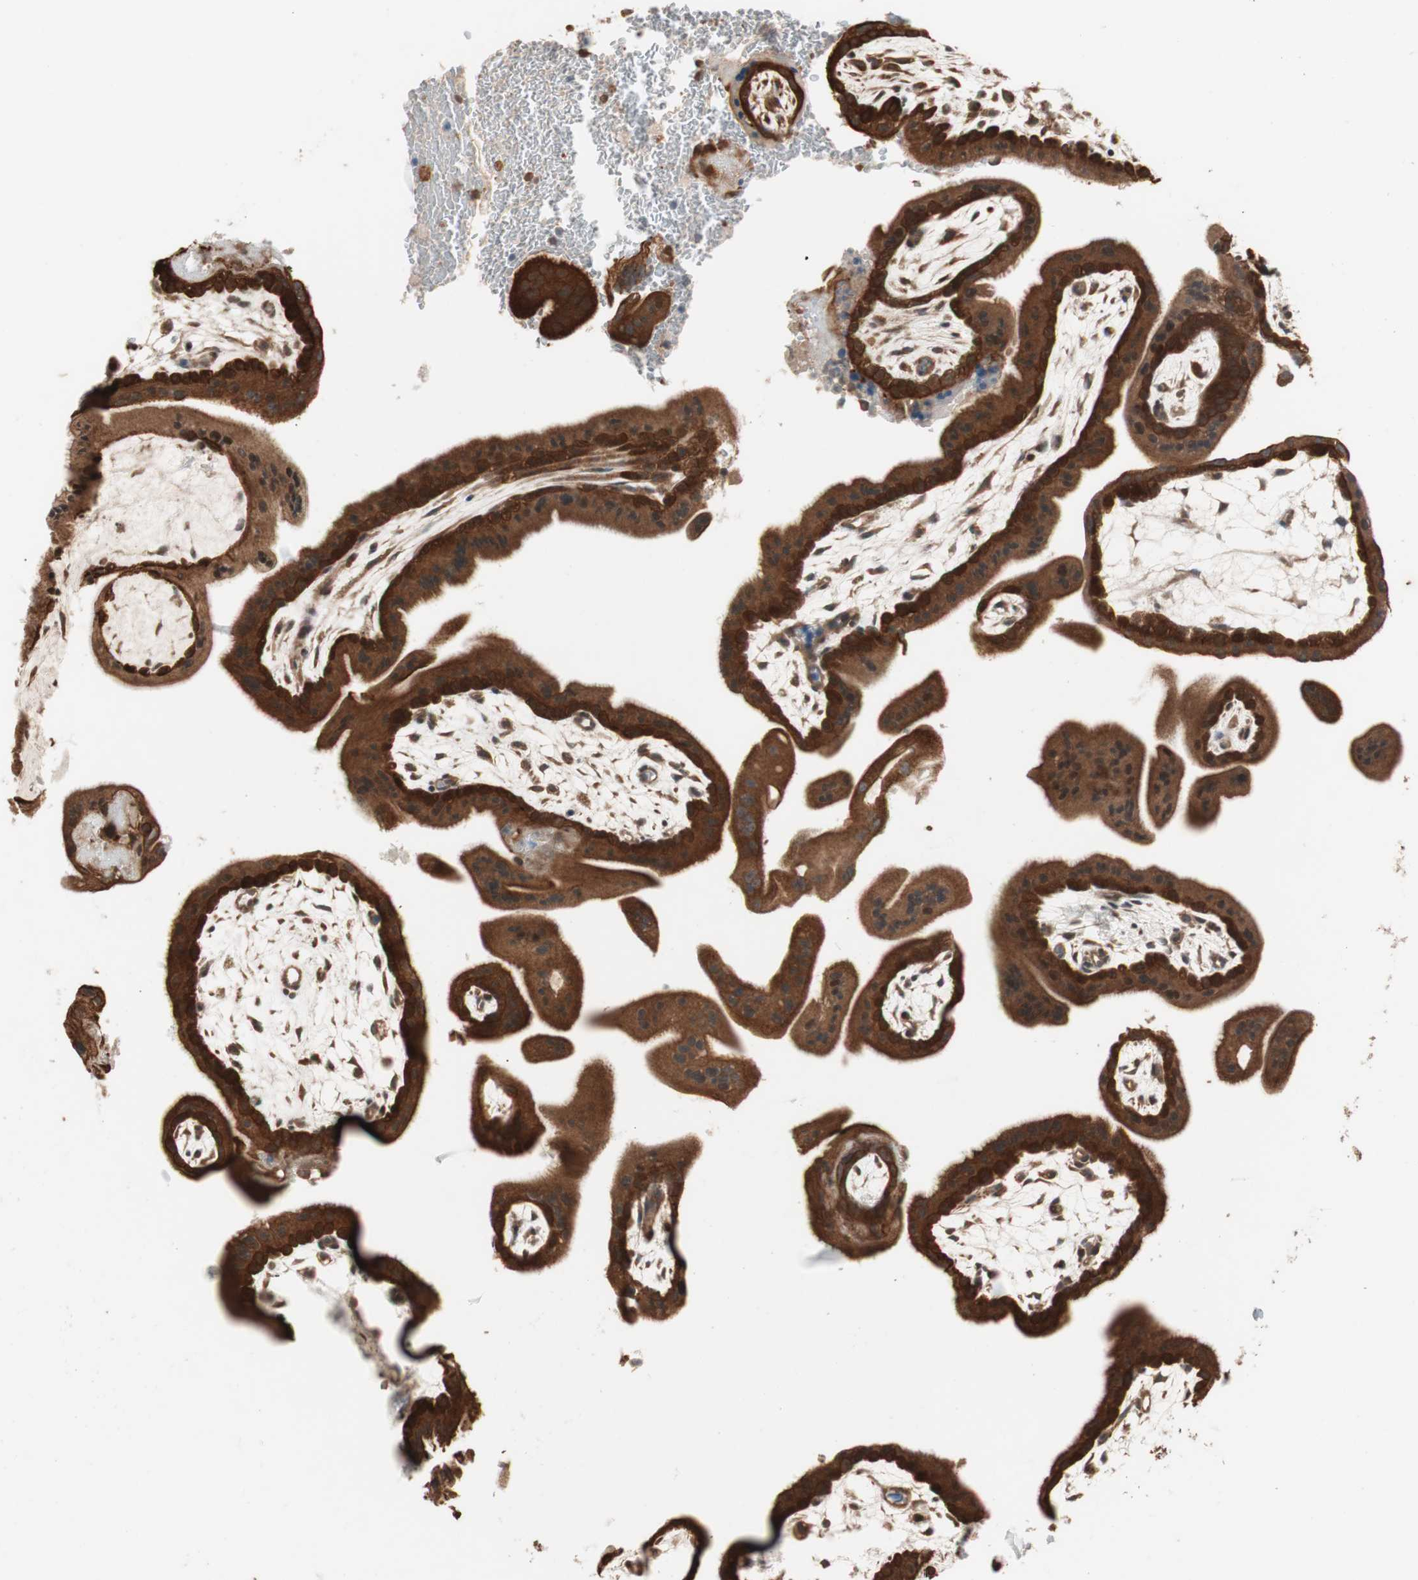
{"staining": {"intensity": "moderate", "quantity": ">75%", "location": "cytoplasmic/membranous"}, "tissue": "placenta", "cell_type": "Decidual cells", "image_type": "normal", "snomed": [{"axis": "morphology", "description": "Normal tissue, NOS"}, {"axis": "topography", "description": "Placenta"}], "caption": "The image shows a brown stain indicating the presence of a protein in the cytoplasmic/membranous of decidual cells in placenta. The staining is performed using DAB brown chromogen to label protein expression. The nuclei are counter-stained blue using hematoxylin.", "gene": "FBXO5", "patient": {"sex": "female", "age": 35}}